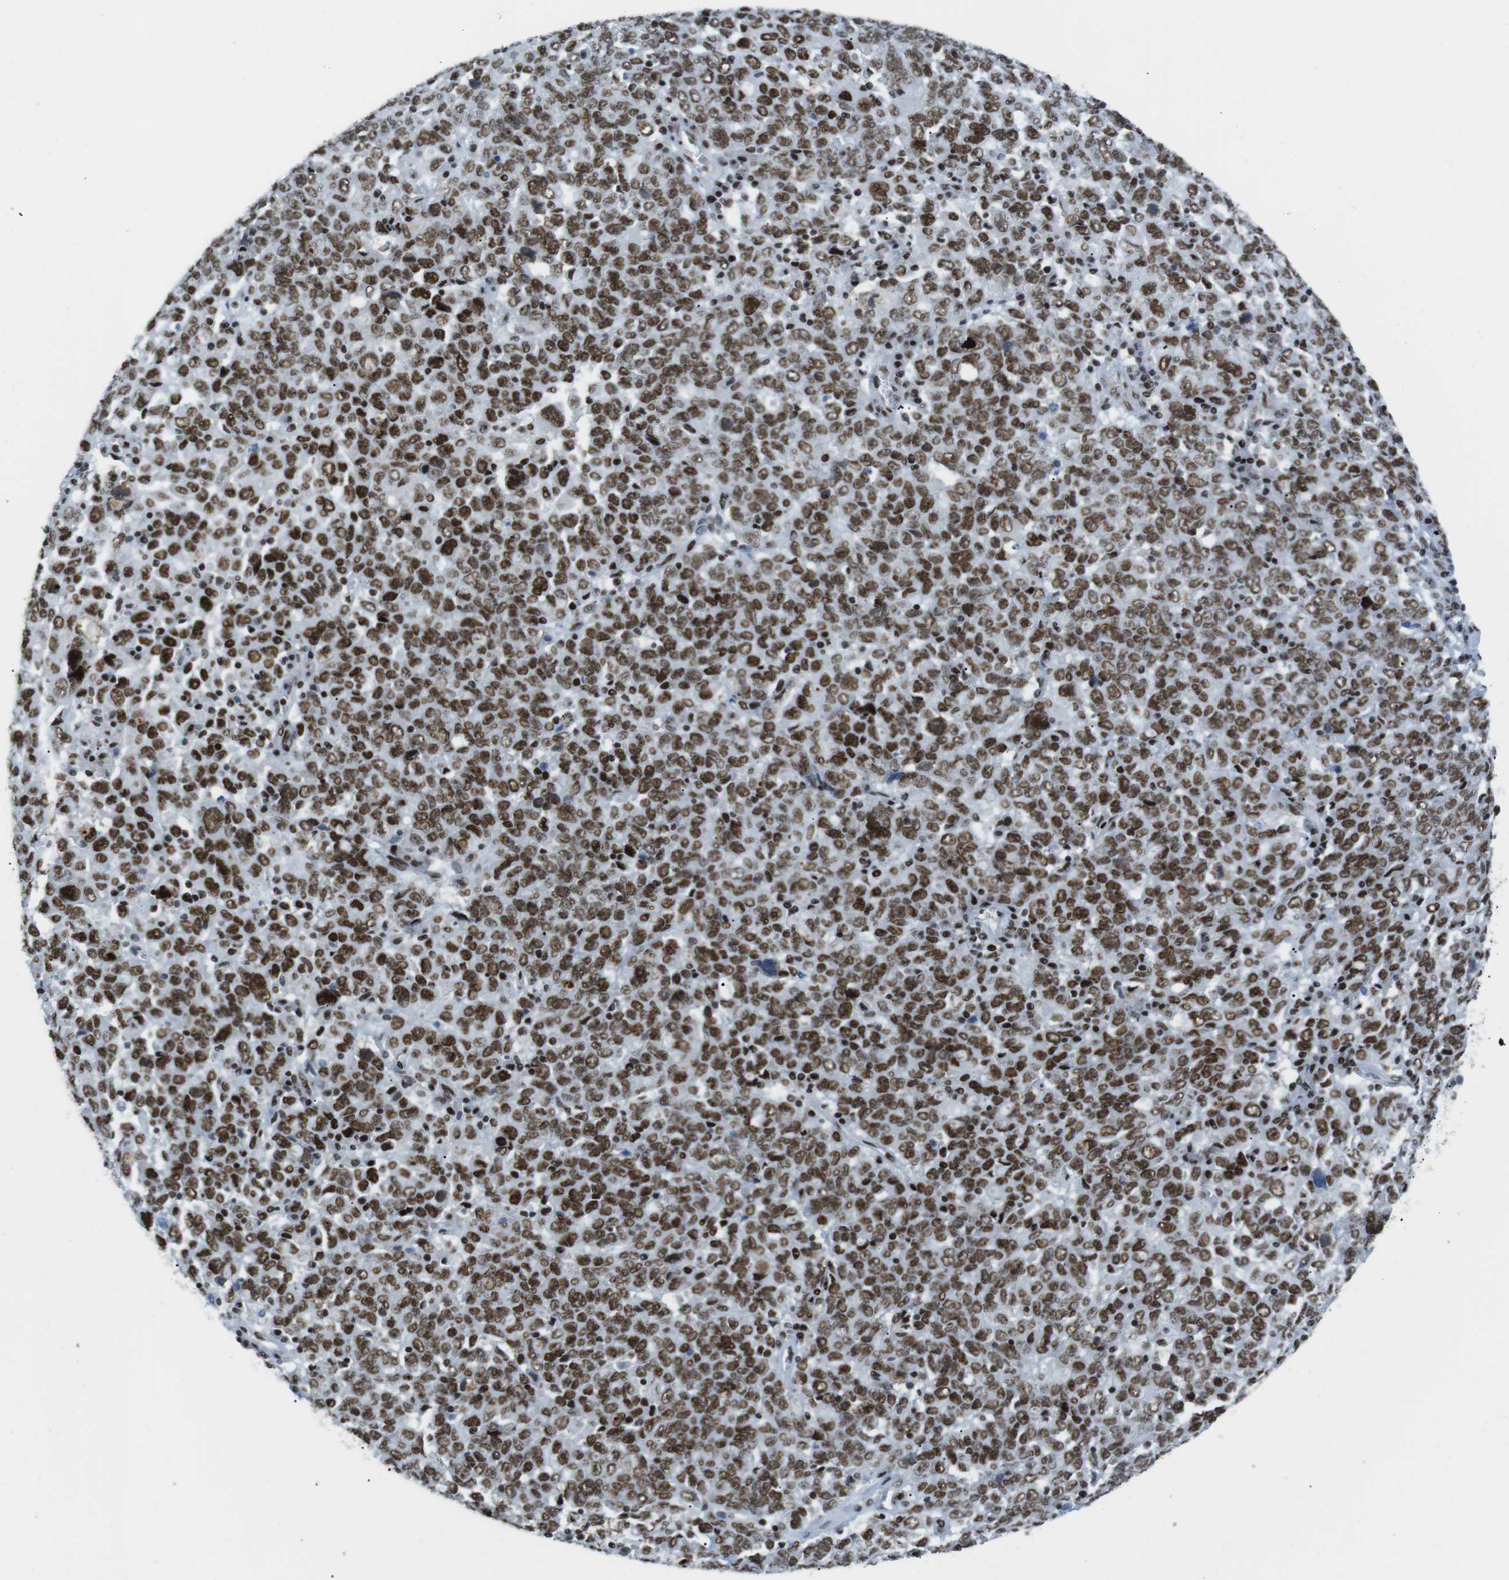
{"staining": {"intensity": "strong", "quantity": ">75%", "location": "nuclear"}, "tissue": "ovarian cancer", "cell_type": "Tumor cells", "image_type": "cancer", "snomed": [{"axis": "morphology", "description": "Carcinoma, endometroid"}, {"axis": "topography", "description": "Ovary"}], "caption": "Ovarian cancer tissue reveals strong nuclear positivity in about >75% of tumor cells Using DAB (brown) and hematoxylin (blue) stains, captured at high magnification using brightfield microscopy.", "gene": "ARID1A", "patient": {"sex": "female", "age": 62}}